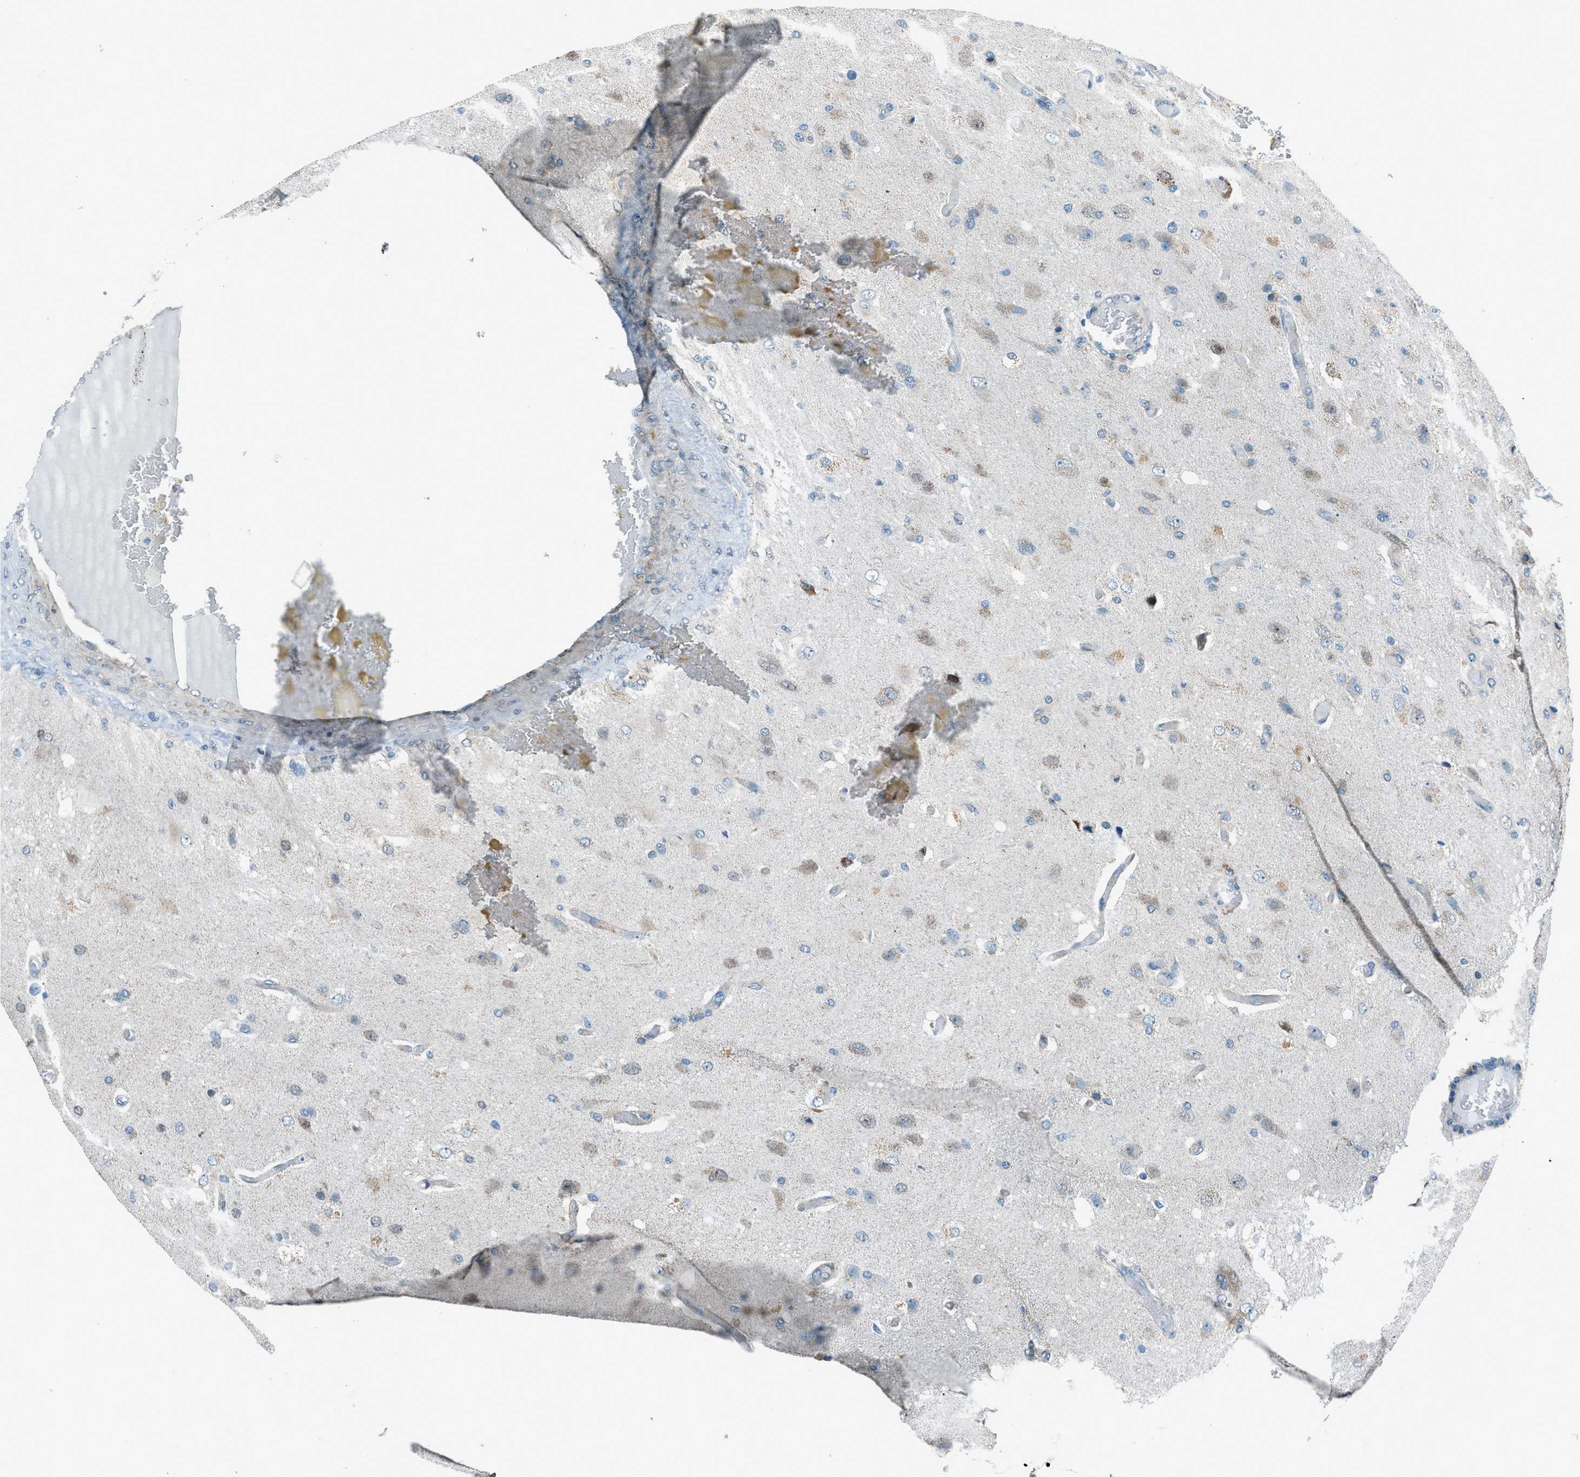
{"staining": {"intensity": "weak", "quantity": "25%-75%", "location": "cytoplasmic/membranous"}, "tissue": "glioma", "cell_type": "Tumor cells", "image_type": "cancer", "snomed": [{"axis": "morphology", "description": "Normal tissue, NOS"}, {"axis": "morphology", "description": "Glioma, malignant, High grade"}, {"axis": "topography", "description": "Cerebral cortex"}], "caption": "Immunohistochemistry (IHC) photomicrograph of glioma stained for a protein (brown), which reveals low levels of weak cytoplasmic/membranous staining in about 25%-75% of tumor cells.", "gene": "PIGG", "patient": {"sex": "male", "age": 77}}